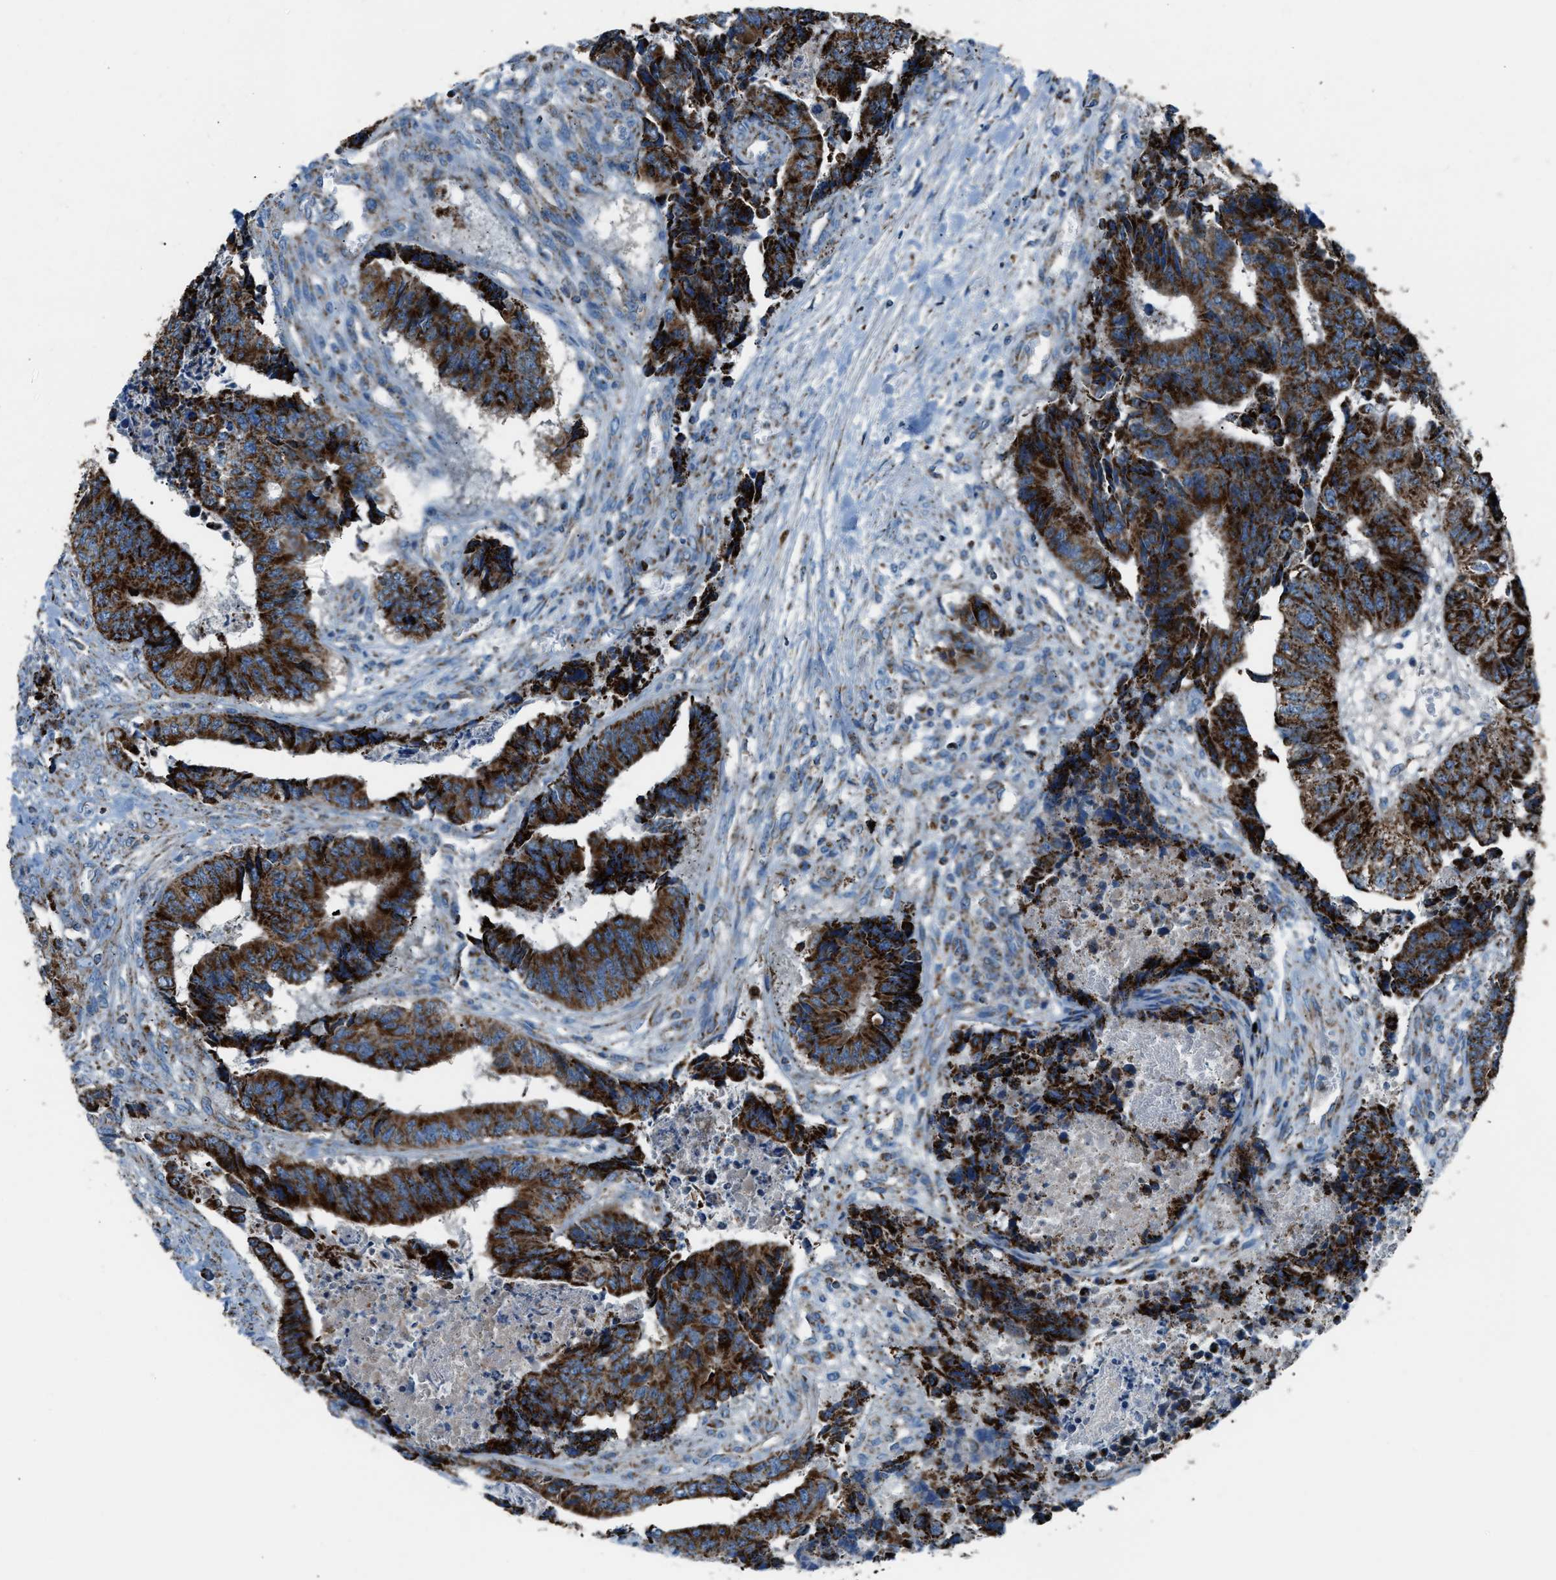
{"staining": {"intensity": "strong", "quantity": ">75%", "location": "cytoplasmic/membranous"}, "tissue": "colorectal cancer", "cell_type": "Tumor cells", "image_type": "cancer", "snomed": [{"axis": "morphology", "description": "Adenocarcinoma, NOS"}, {"axis": "topography", "description": "Rectum"}], "caption": "This image exhibits immunohistochemistry staining of colorectal cancer (adenocarcinoma), with high strong cytoplasmic/membranous staining in about >75% of tumor cells.", "gene": "MDH2", "patient": {"sex": "male", "age": 84}}